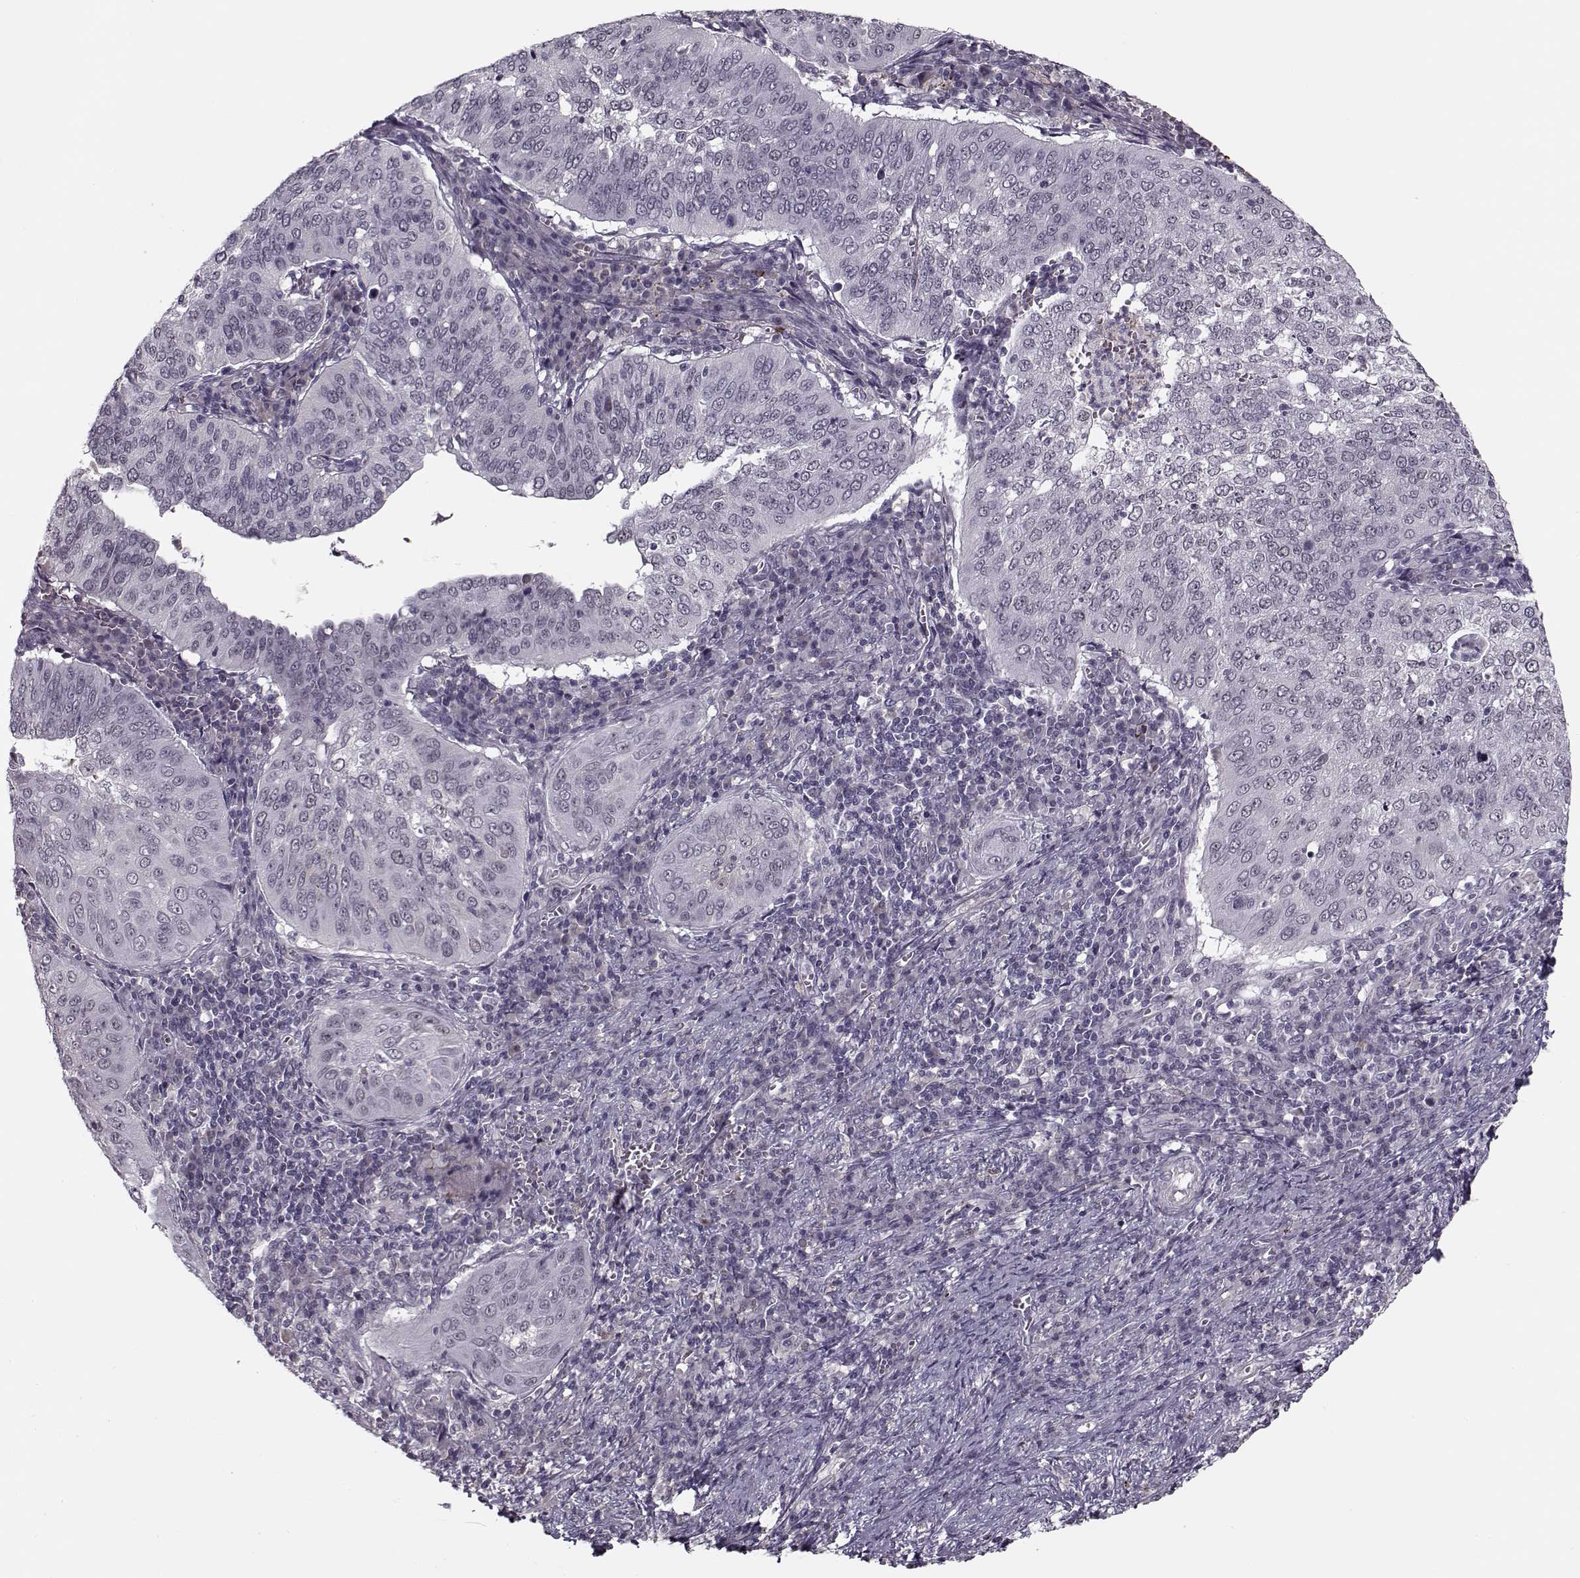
{"staining": {"intensity": "negative", "quantity": "none", "location": "none"}, "tissue": "cervical cancer", "cell_type": "Tumor cells", "image_type": "cancer", "snomed": [{"axis": "morphology", "description": "Squamous cell carcinoma, NOS"}, {"axis": "topography", "description": "Cervix"}], "caption": "Tumor cells show no significant positivity in cervical squamous cell carcinoma.", "gene": "DNAI3", "patient": {"sex": "female", "age": 39}}